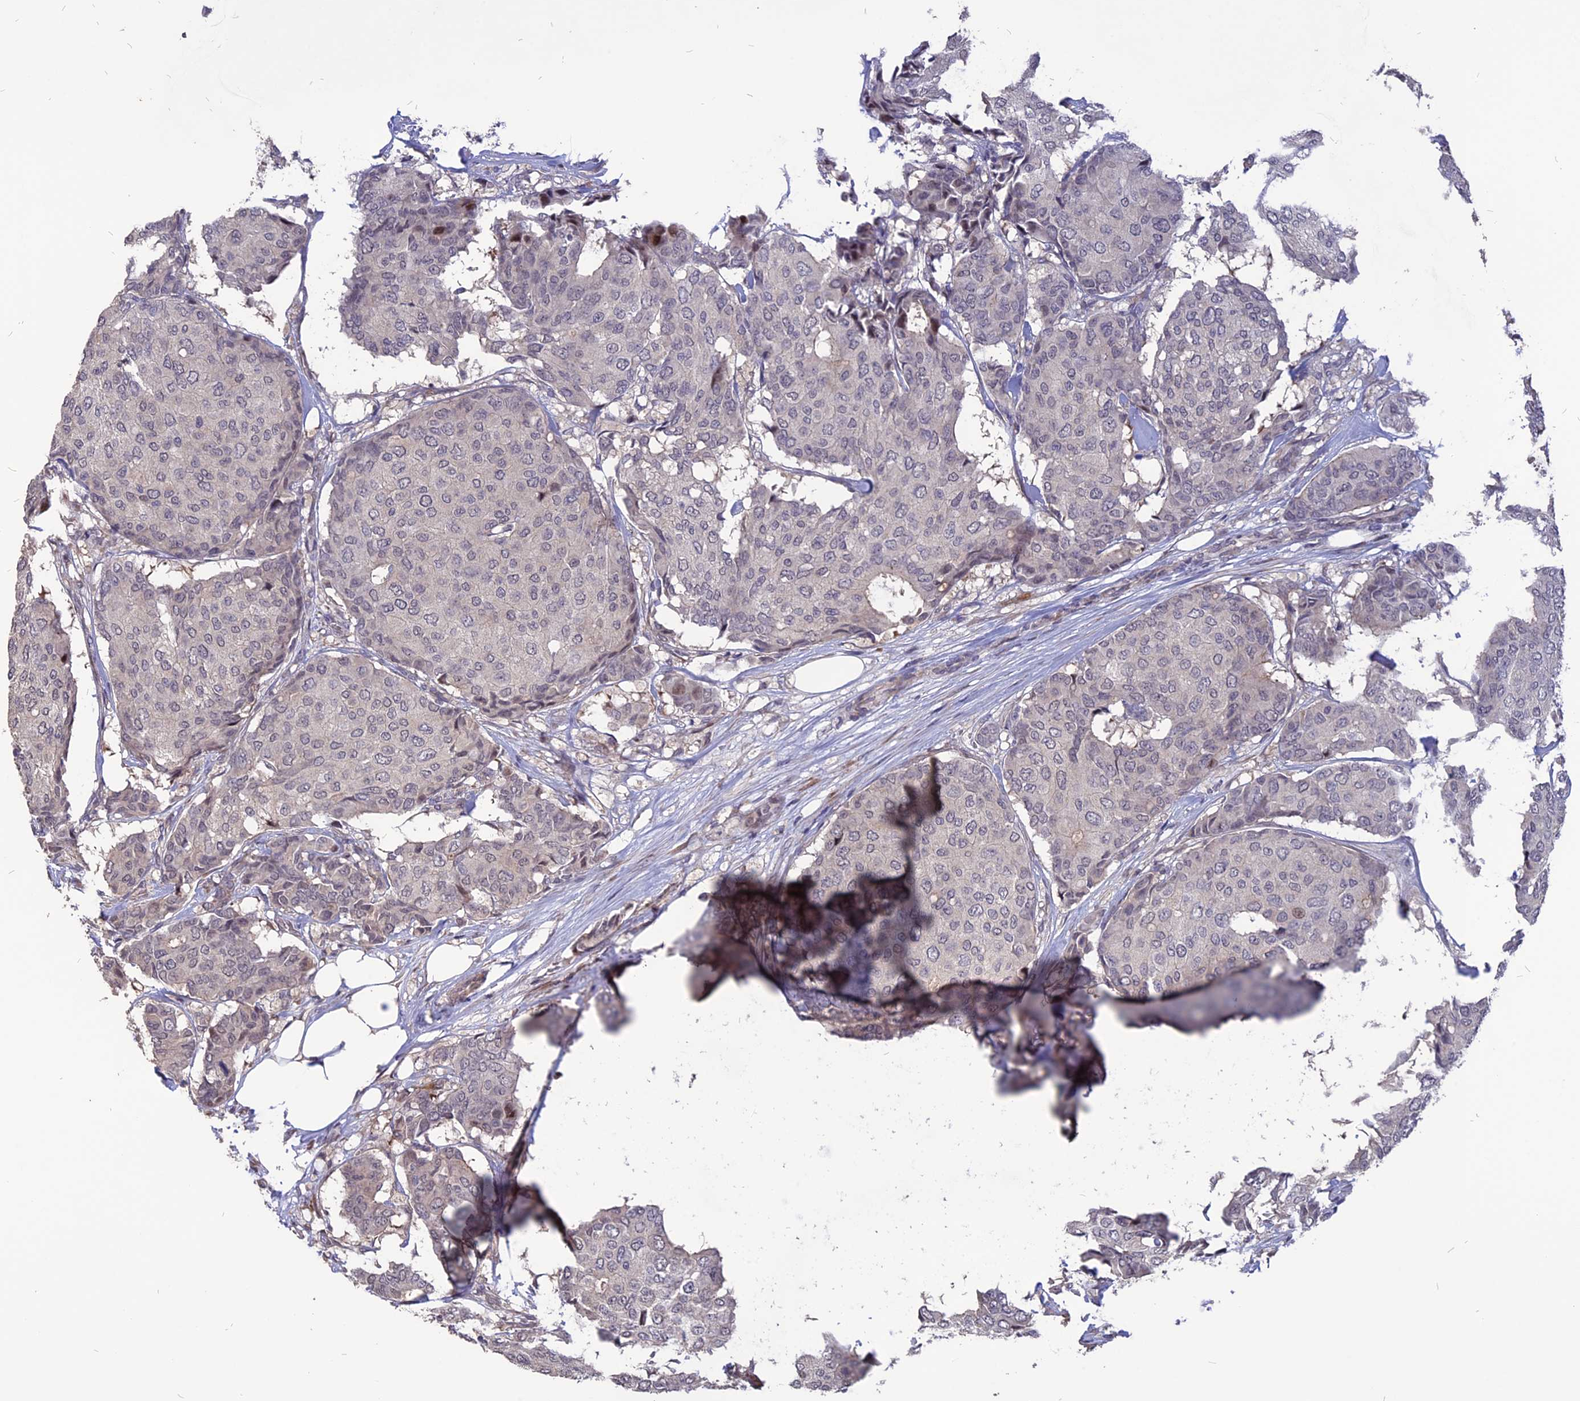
{"staining": {"intensity": "negative", "quantity": "none", "location": "none"}, "tissue": "breast cancer", "cell_type": "Tumor cells", "image_type": "cancer", "snomed": [{"axis": "morphology", "description": "Duct carcinoma"}, {"axis": "topography", "description": "Breast"}], "caption": "DAB immunohistochemical staining of breast cancer demonstrates no significant staining in tumor cells.", "gene": "TMEM263", "patient": {"sex": "female", "age": 75}}